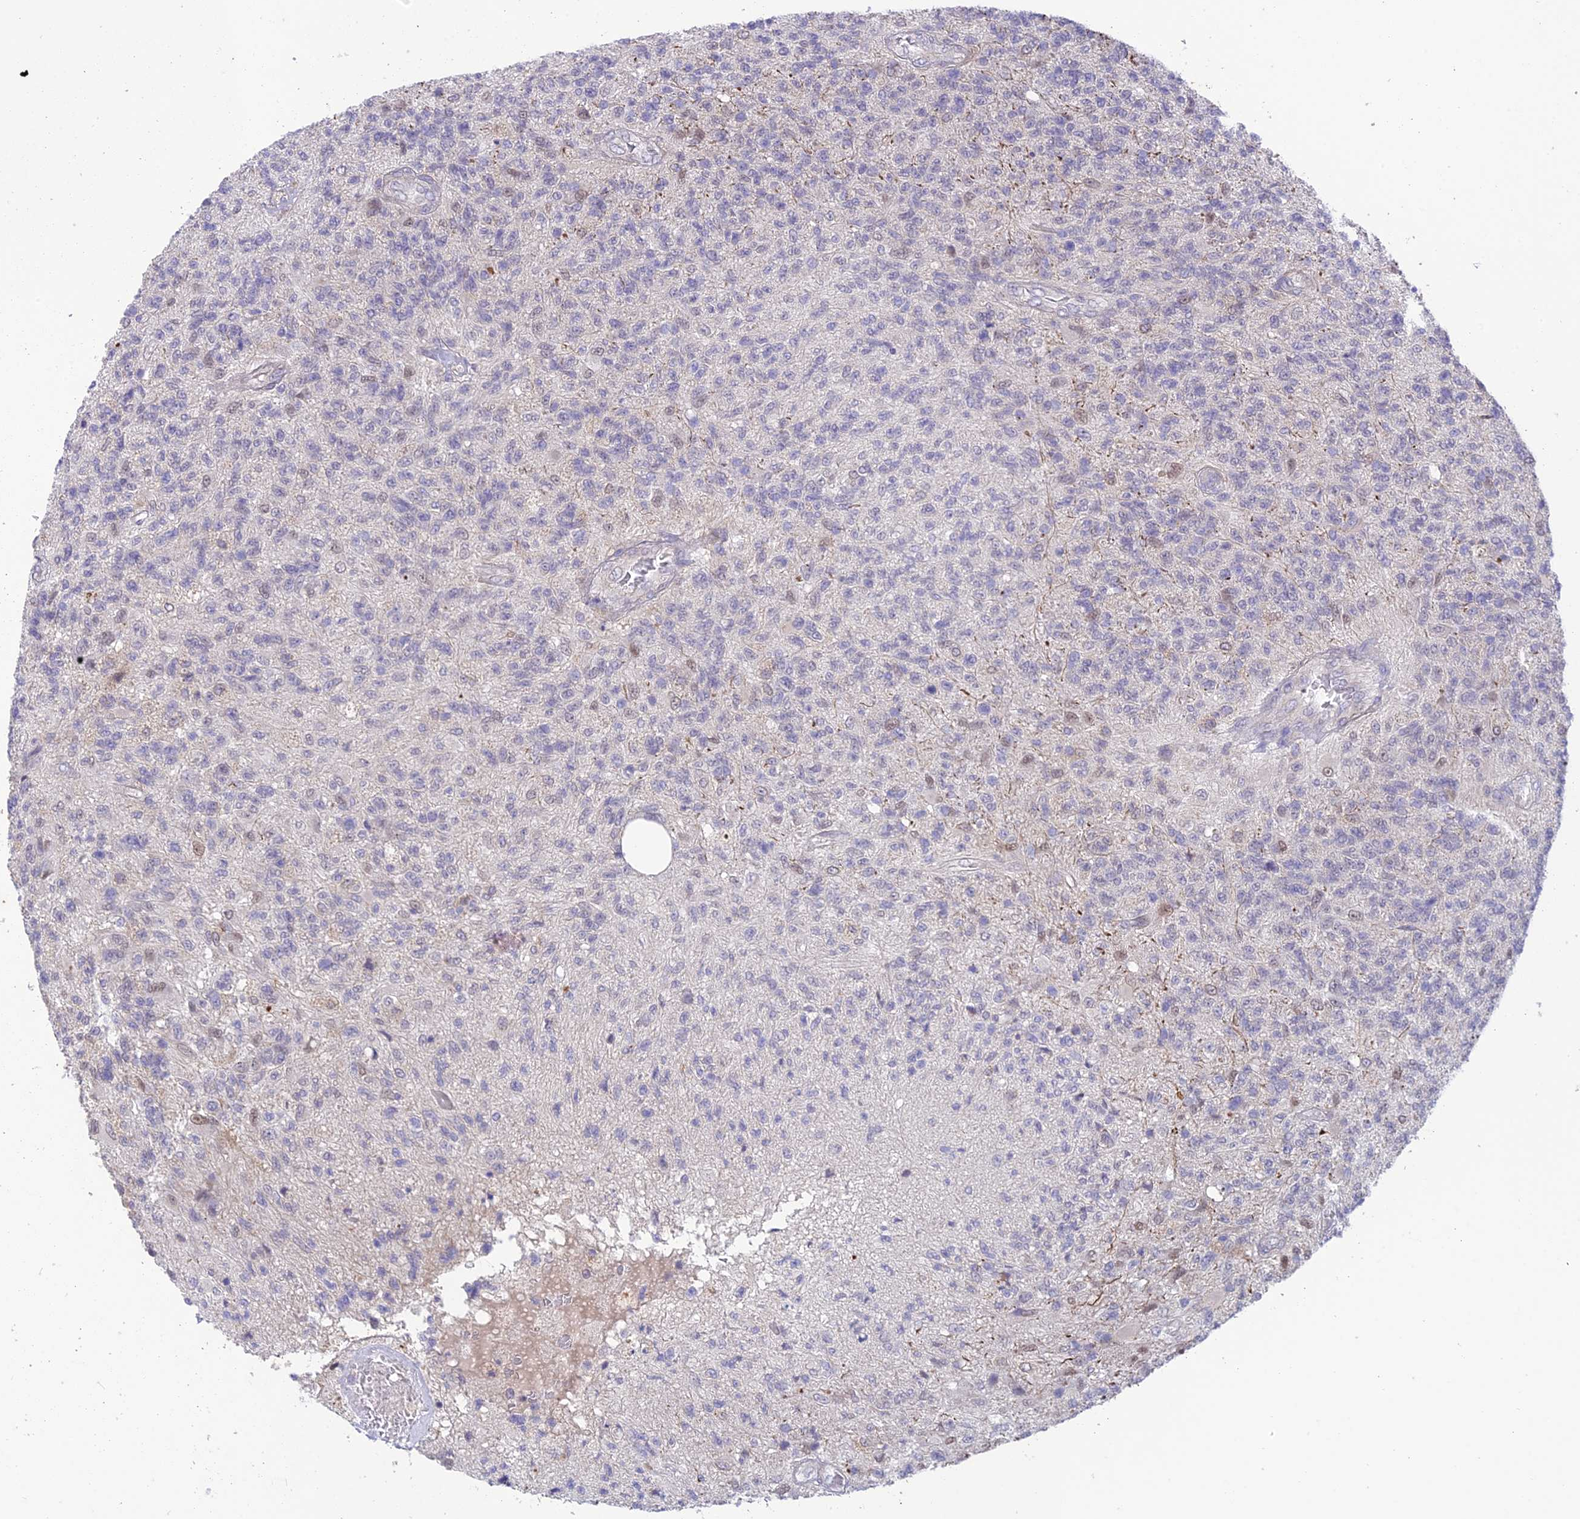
{"staining": {"intensity": "weak", "quantity": "<25%", "location": "nuclear"}, "tissue": "glioma", "cell_type": "Tumor cells", "image_type": "cancer", "snomed": [{"axis": "morphology", "description": "Glioma, malignant, High grade"}, {"axis": "topography", "description": "Brain"}], "caption": "Immunohistochemical staining of high-grade glioma (malignant) reveals no significant positivity in tumor cells. (DAB (3,3'-diaminobenzidine) IHC with hematoxylin counter stain).", "gene": "BMT2", "patient": {"sex": "male", "age": 56}}